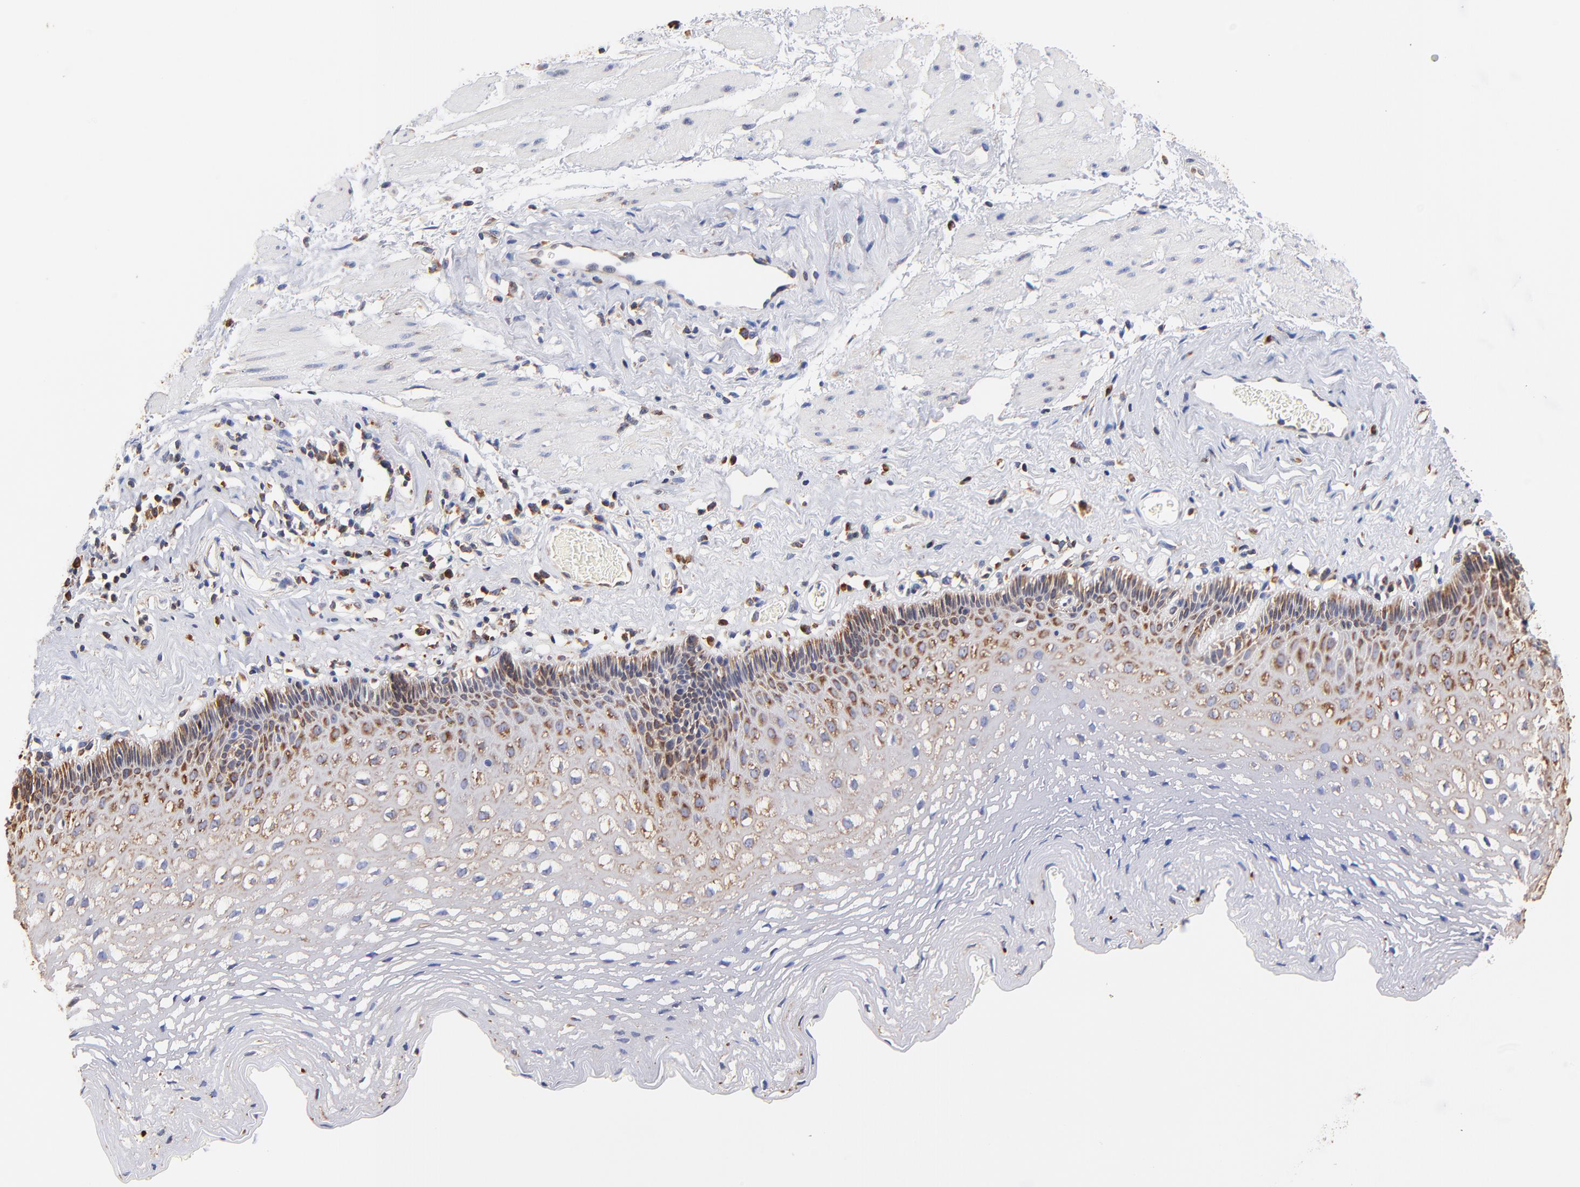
{"staining": {"intensity": "moderate", "quantity": "25%-75%", "location": "cytoplasmic/membranous"}, "tissue": "esophagus", "cell_type": "Squamous epithelial cells", "image_type": "normal", "snomed": [{"axis": "morphology", "description": "Normal tissue, NOS"}, {"axis": "topography", "description": "Esophagus"}], "caption": "This histopathology image shows benign esophagus stained with IHC to label a protein in brown. The cytoplasmic/membranous of squamous epithelial cells show moderate positivity for the protein. Nuclei are counter-stained blue.", "gene": "RPL27", "patient": {"sex": "female", "age": 70}}